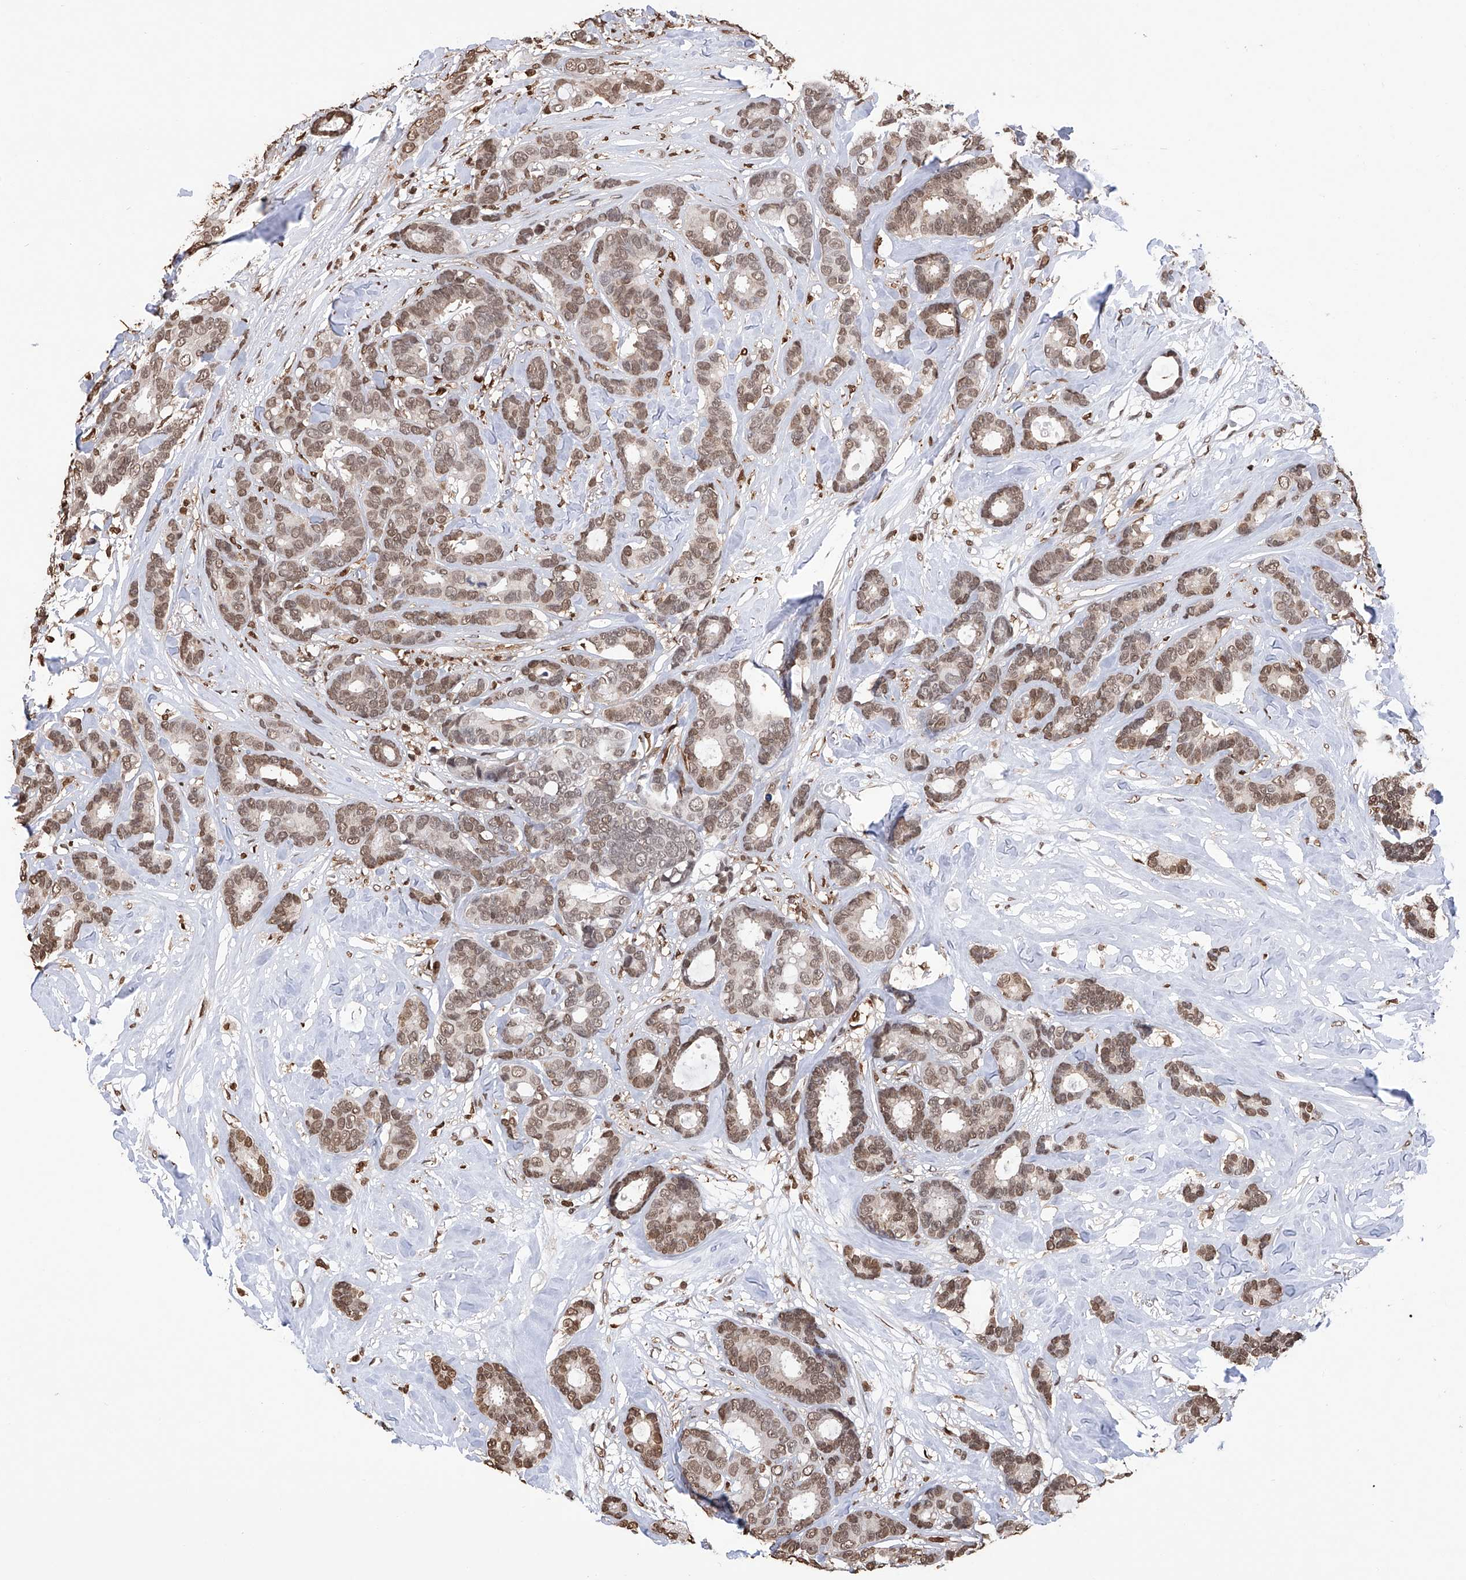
{"staining": {"intensity": "moderate", "quantity": ">75%", "location": "nuclear"}, "tissue": "breast cancer", "cell_type": "Tumor cells", "image_type": "cancer", "snomed": [{"axis": "morphology", "description": "Duct carcinoma"}, {"axis": "topography", "description": "Breast"}], "caption": "Breast invasive ductal carcinoma stained for a protein exhibits moderate nuclear positivity in tumor cells.", "gene": "CFAP410", "patient": {"sex": "female", "age": 87}}